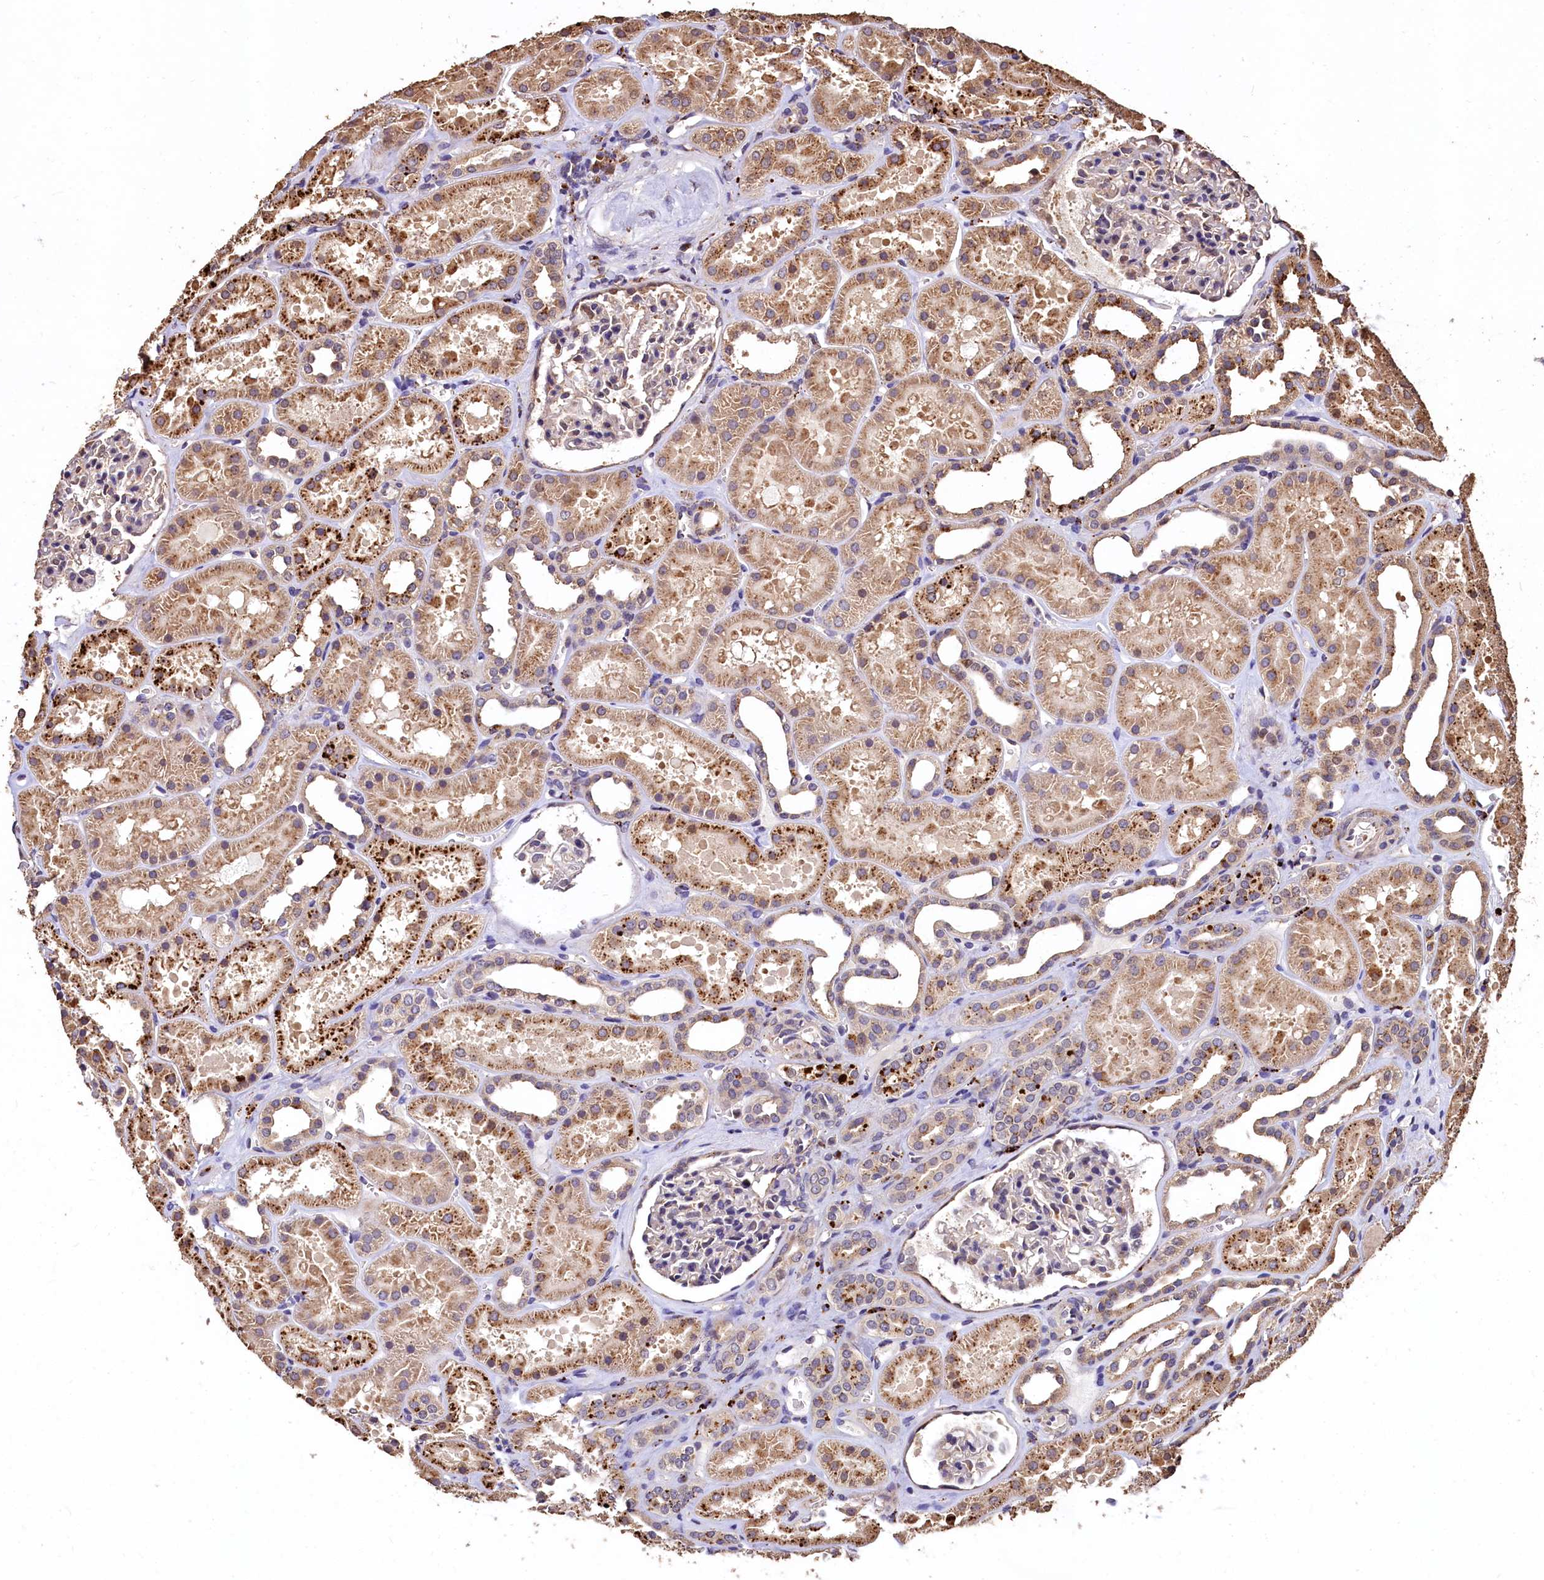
{"staining": {"intensity": "weak", "quantity": "<25%", "location": "cytoplasmic/membranous"}, "tissue": "kidney", "cell_type": "Cells in glomeruli", "image_type": "normal", "snomed": [{"axis": "morphology", "description": "Normal tissue, NOS"}, {"axis": "topography", "description": "Kidney"}], "caption": "The photomicrograph exhibits no significant expression in cells in glomeruli of kidney.", "gene": "LSM4", "patient": {"sex": "female", "age": 41}}